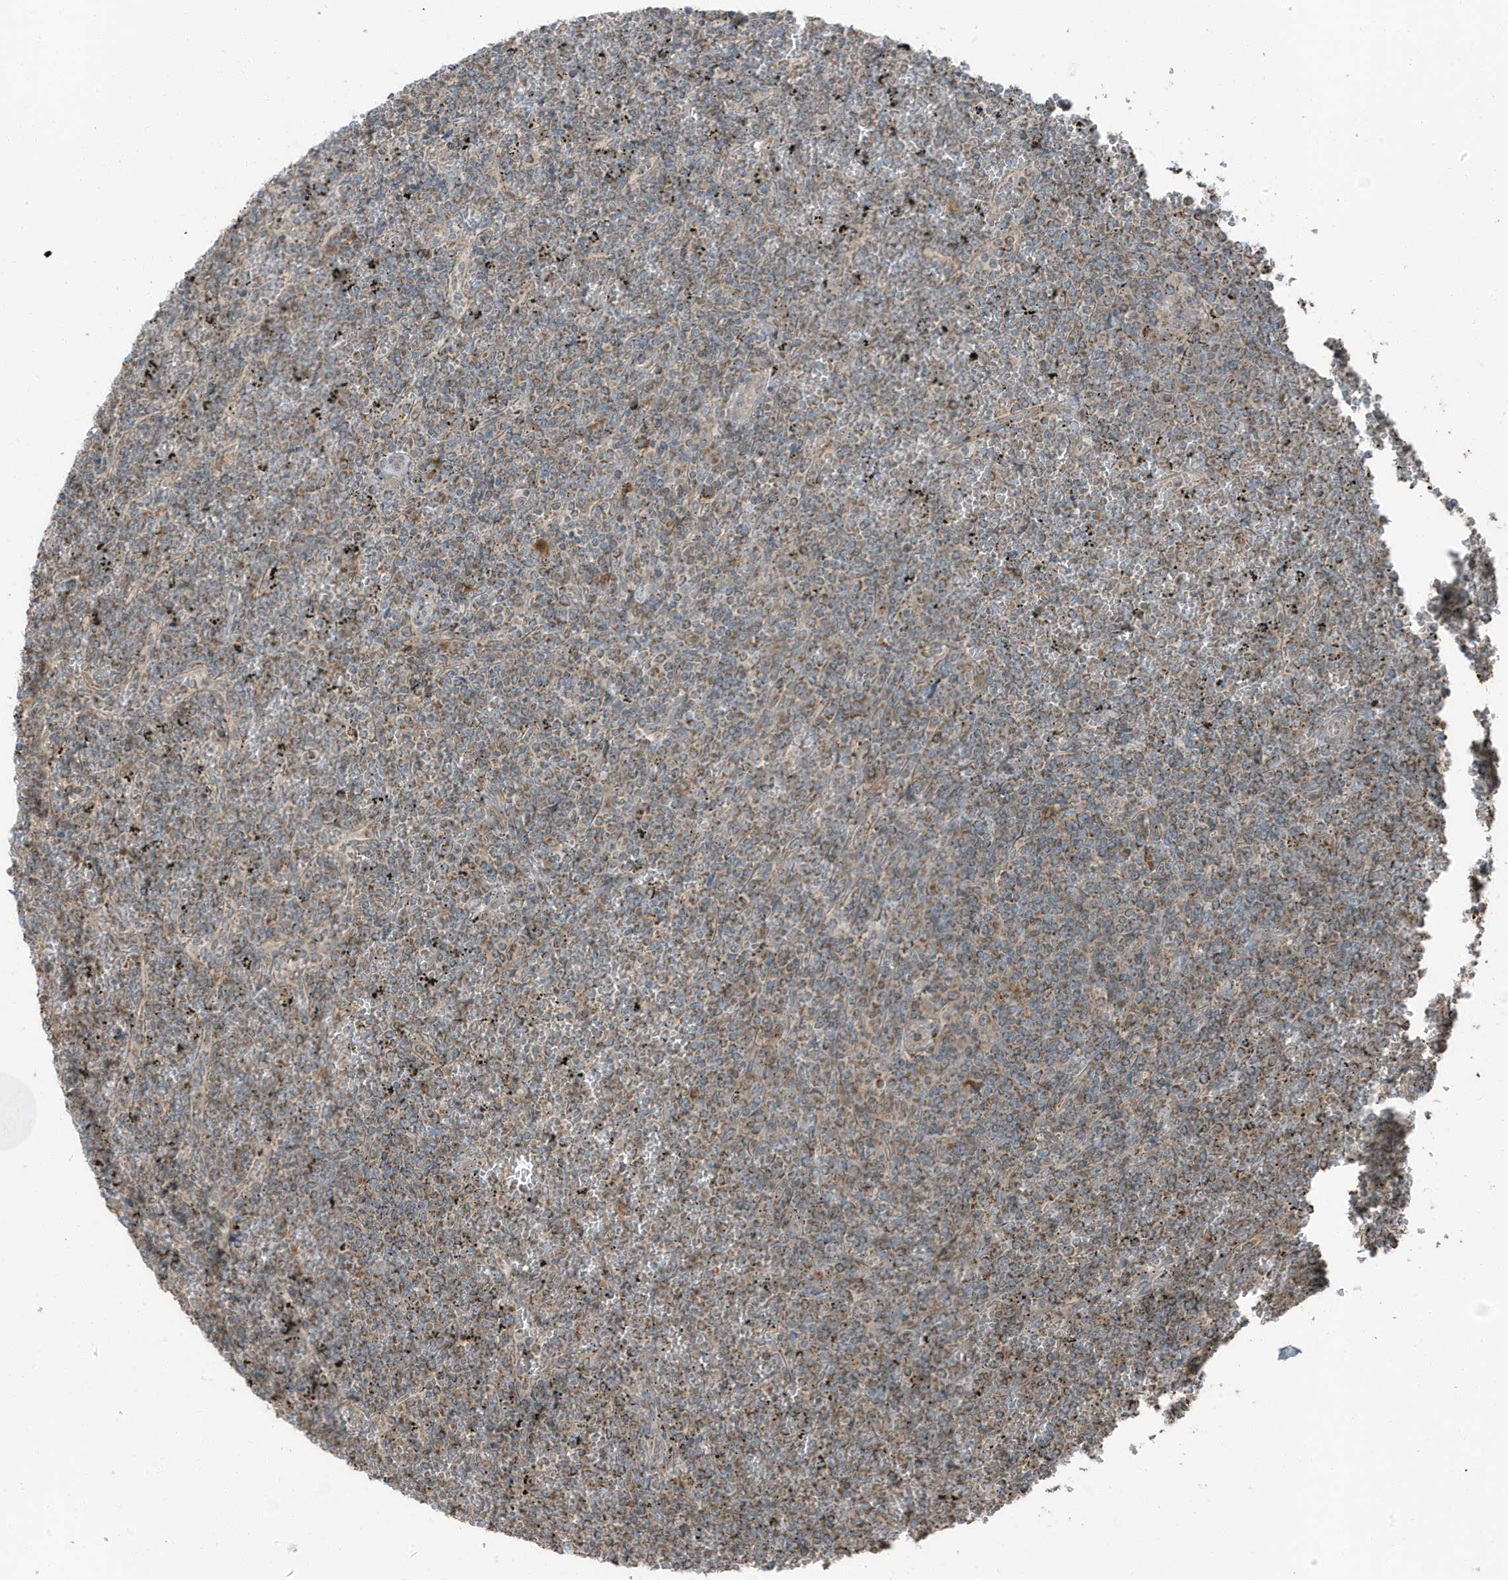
{"staining": {"intensity": "moderate", "quantity": ">75%", "location": "cytoplasmic/membranous"}, "tissue": "lymphoma", "cell_type": "Tumor cells", "image_type": "cancer", "snomed": [{"axis": "morphology", "description": "Malignant lymphoma, non-Hodgkin's type, Low grade"}, {"axis": "topography", "description": "Spleen"}], "caption": "DAB immunohistochemical staining of human lymphoma exhibits moderate cytoplasmic/membranous protein positivity in approximately >75% of tumor cells.", "gene": "AZI2", "patient": {"sex": "female", "age": 19}}